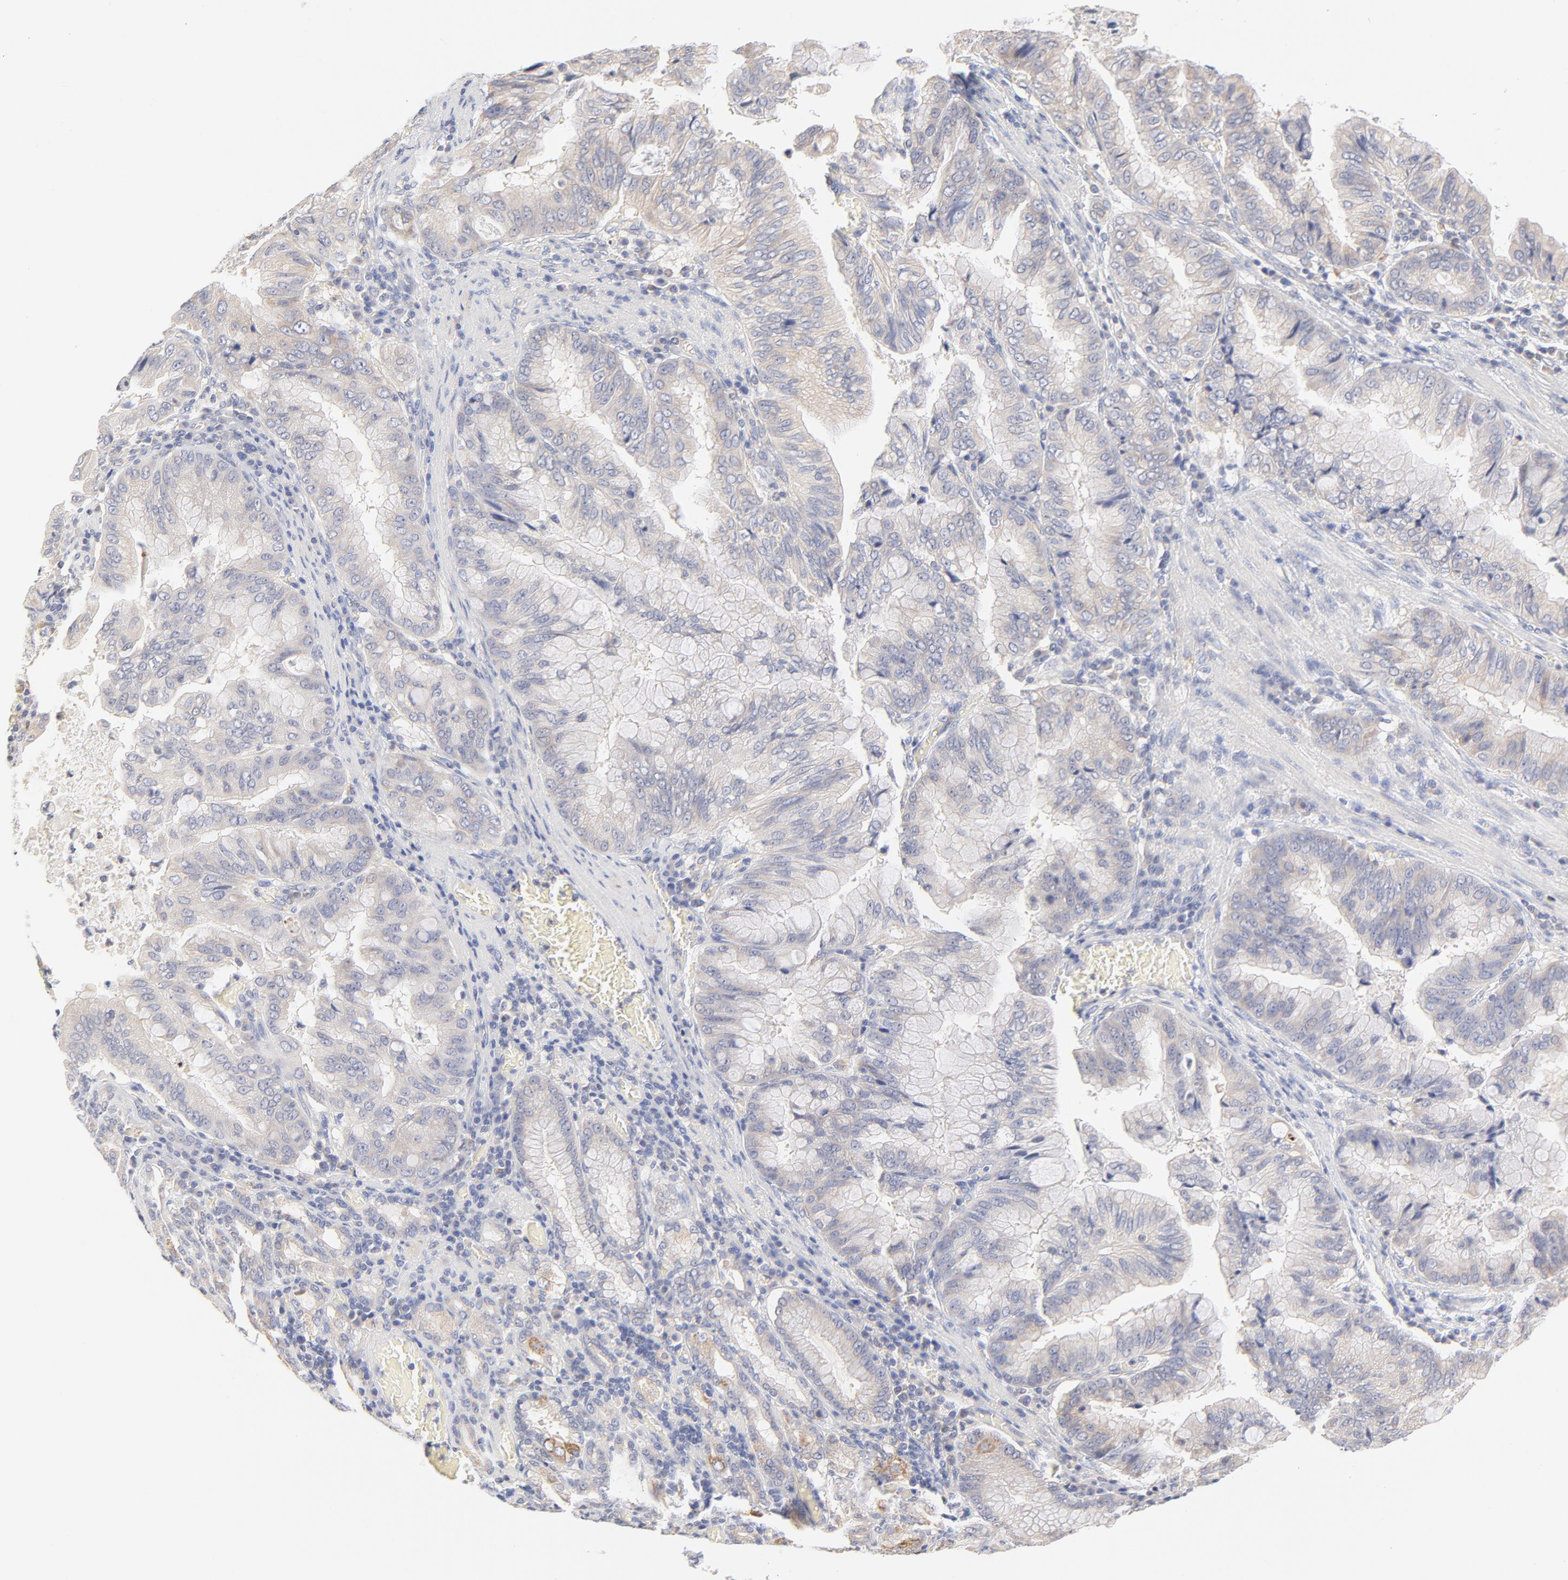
{"staining": {"intensity": "weak", "quantity": "<25%", "location": "cytoplasmic/membranous"}, "tissue": "stomach cancer", "cell_type": "Tumor cells", "image_type": "cancer", "snomed": [{"axis": "morphology", "description": "Adenocarcinoma, NOS"}, {"axis": "topography", "description": "Stomach, upper"}], "caption": "Immunohistochemical staining of stomach cancer shows no significant staining in tumor cells.", "gene": "MTERF2", "patient": {"sex": "male", "age": 80}}